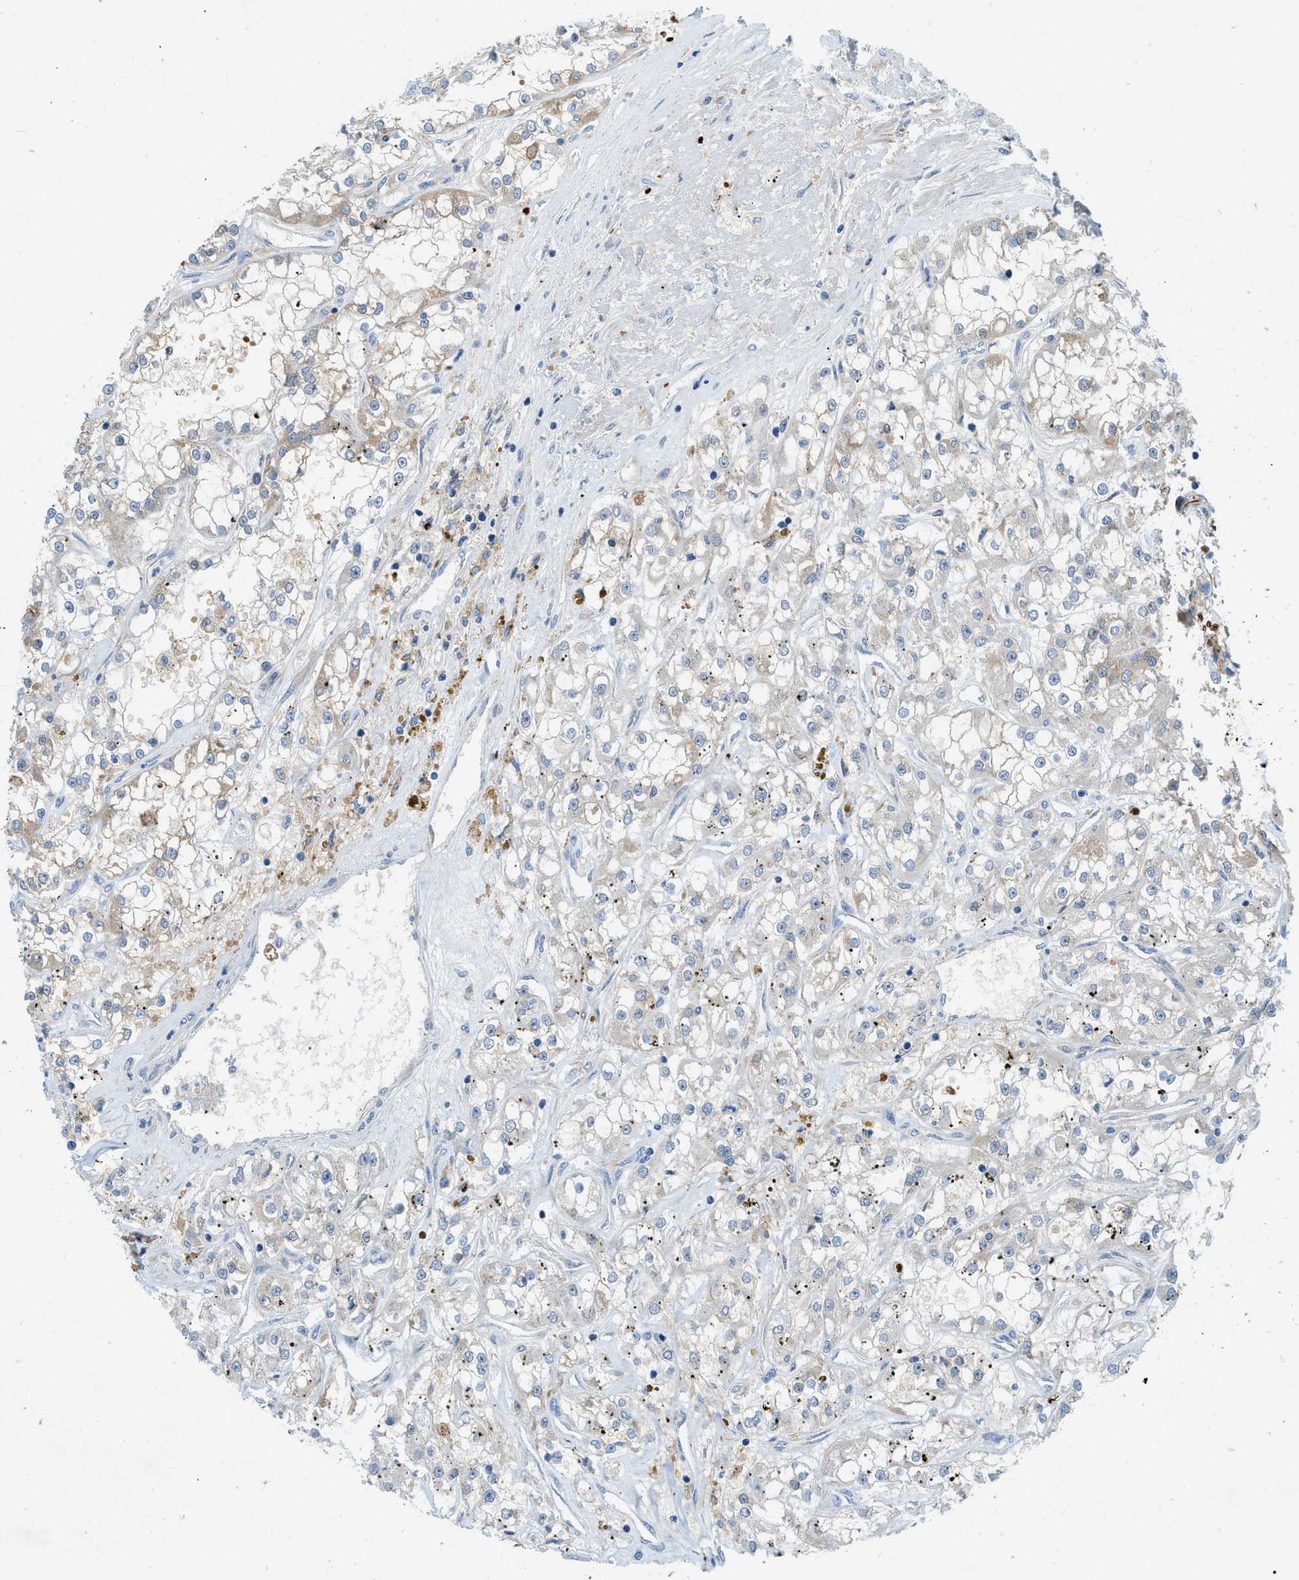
{"staining": {"intensity": "negative", "quantity": "none", "location": "none"}, "tissue": "renal cancer", "cell_type": "Tumor cells", "image_type": "cancer", "snomed": [{"axis": "morphology", "description": "Adenocarcinoma, NOS"}, {"axis": "topography", "description": "Kidney"}], "caption": "Human renal cancer (adenocarcinoma) stained for a protein using IHC exhibits no staining in tumor cells.", "gene": "ZNF831", "patient": {"sex": "female", "age": 52}}